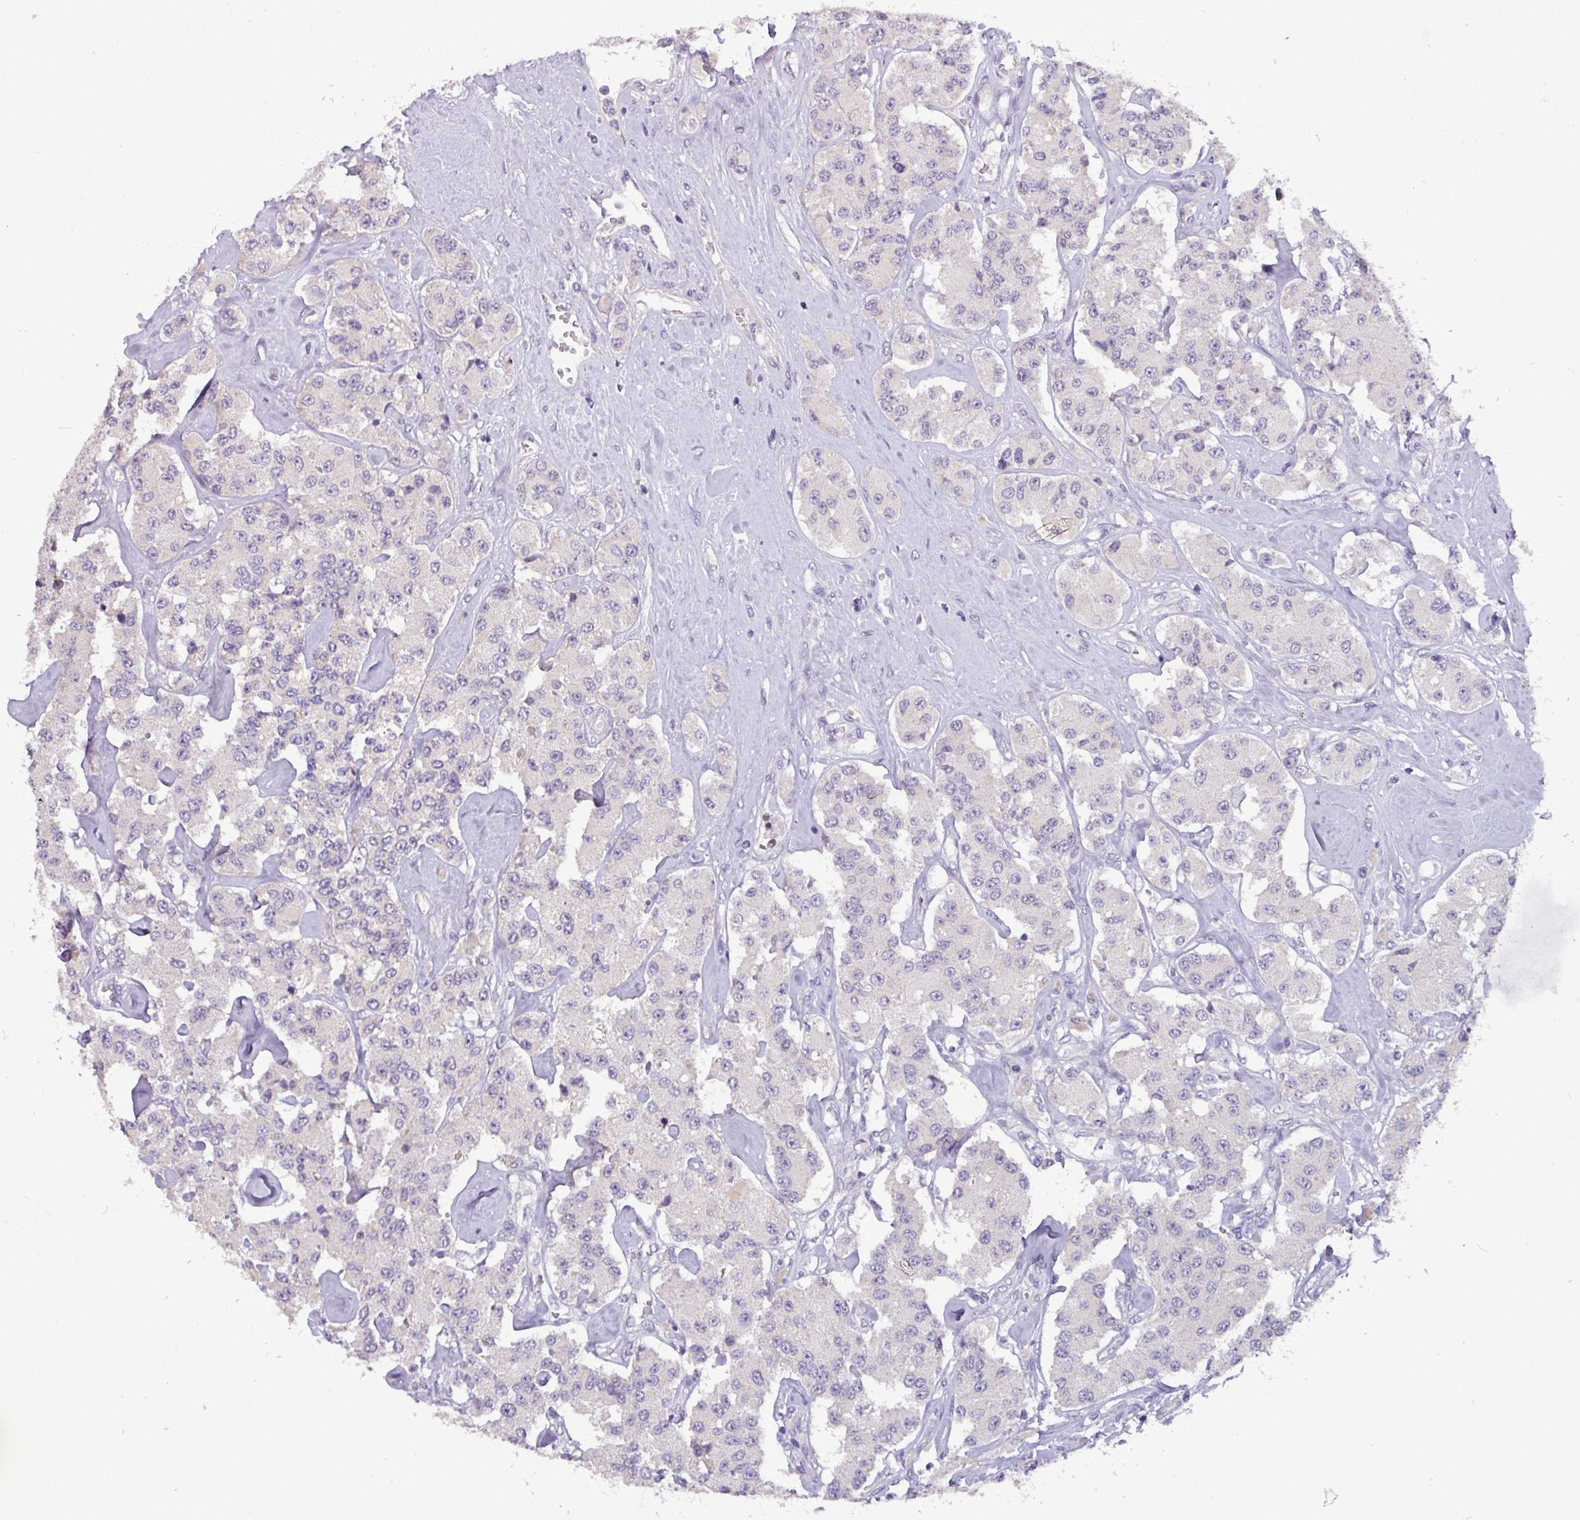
{"staining": {"intensity": "negative", "quantity": "none", "location": "none"}, "tissue": "carcinoid", "cell_type": "Tumor cells", "image_type": "cancer", "snomed": [{"axis": "morphology", "description": "Carcinoid, malignant, NOS"}, {"axis": "topography", "description": "Pancreas"}], "caption": "Tumor cells are negative for brown protein staining in carcinoid.", "gene": "PAX8", "patient": {"sex": "male", "age": 41}}